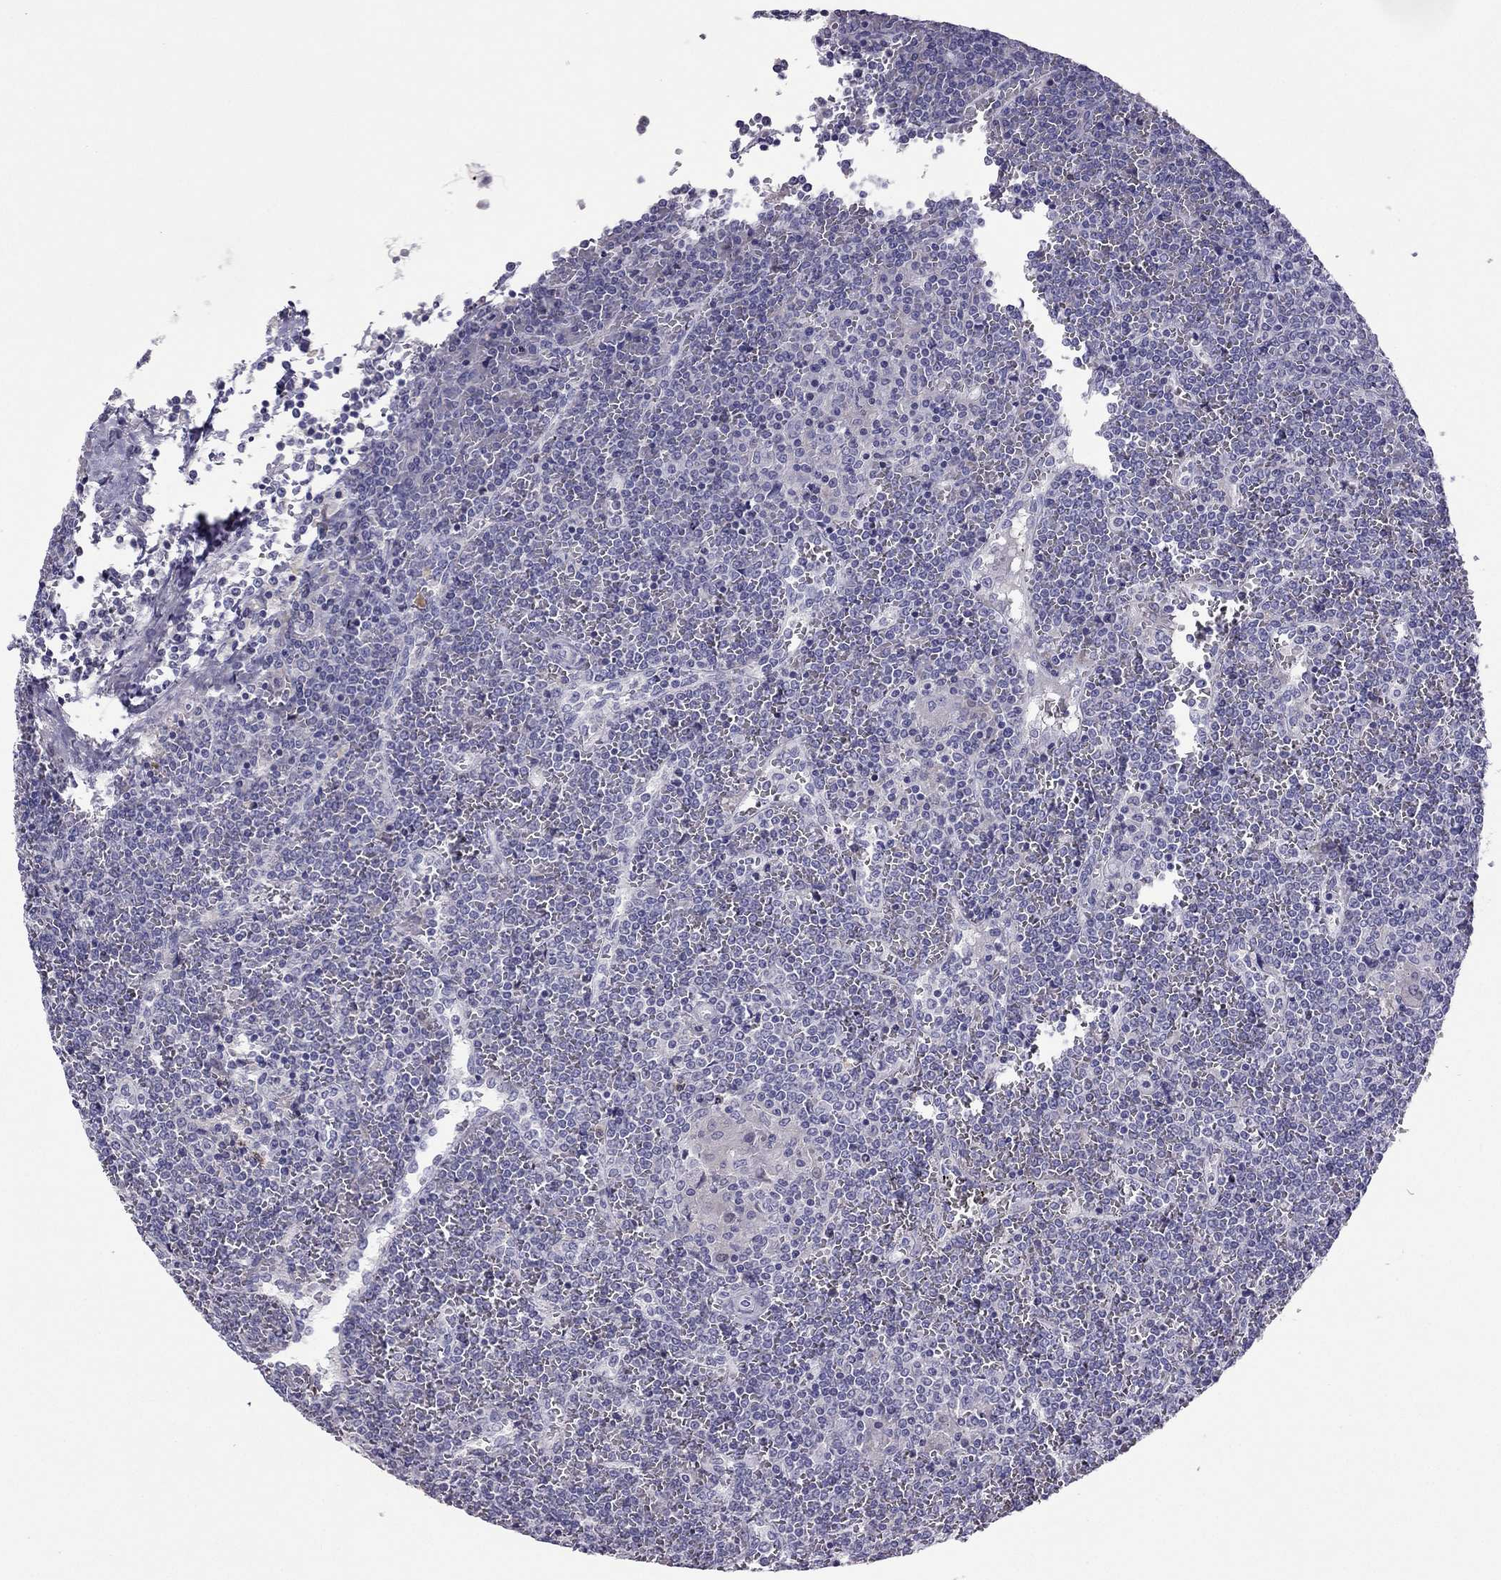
{"staining": {"intensity": "negative", "quantity": "none", "location": "none"}, "tissue": "lymphoma", "cell_type": "Tumor cells", "image_type": "cancer", "snomed": [{"axis": "morphology", "description": "Malignant lymphoma, non-Hodgkin's type, Low grade"}, {"axis": "topography", "description": "Spleen"}], "caption": "Tumor cells are negative for brown protein staining in lymphoma.", "gene": "RGS8", "patient": {"sex": "female", "age": 19}}